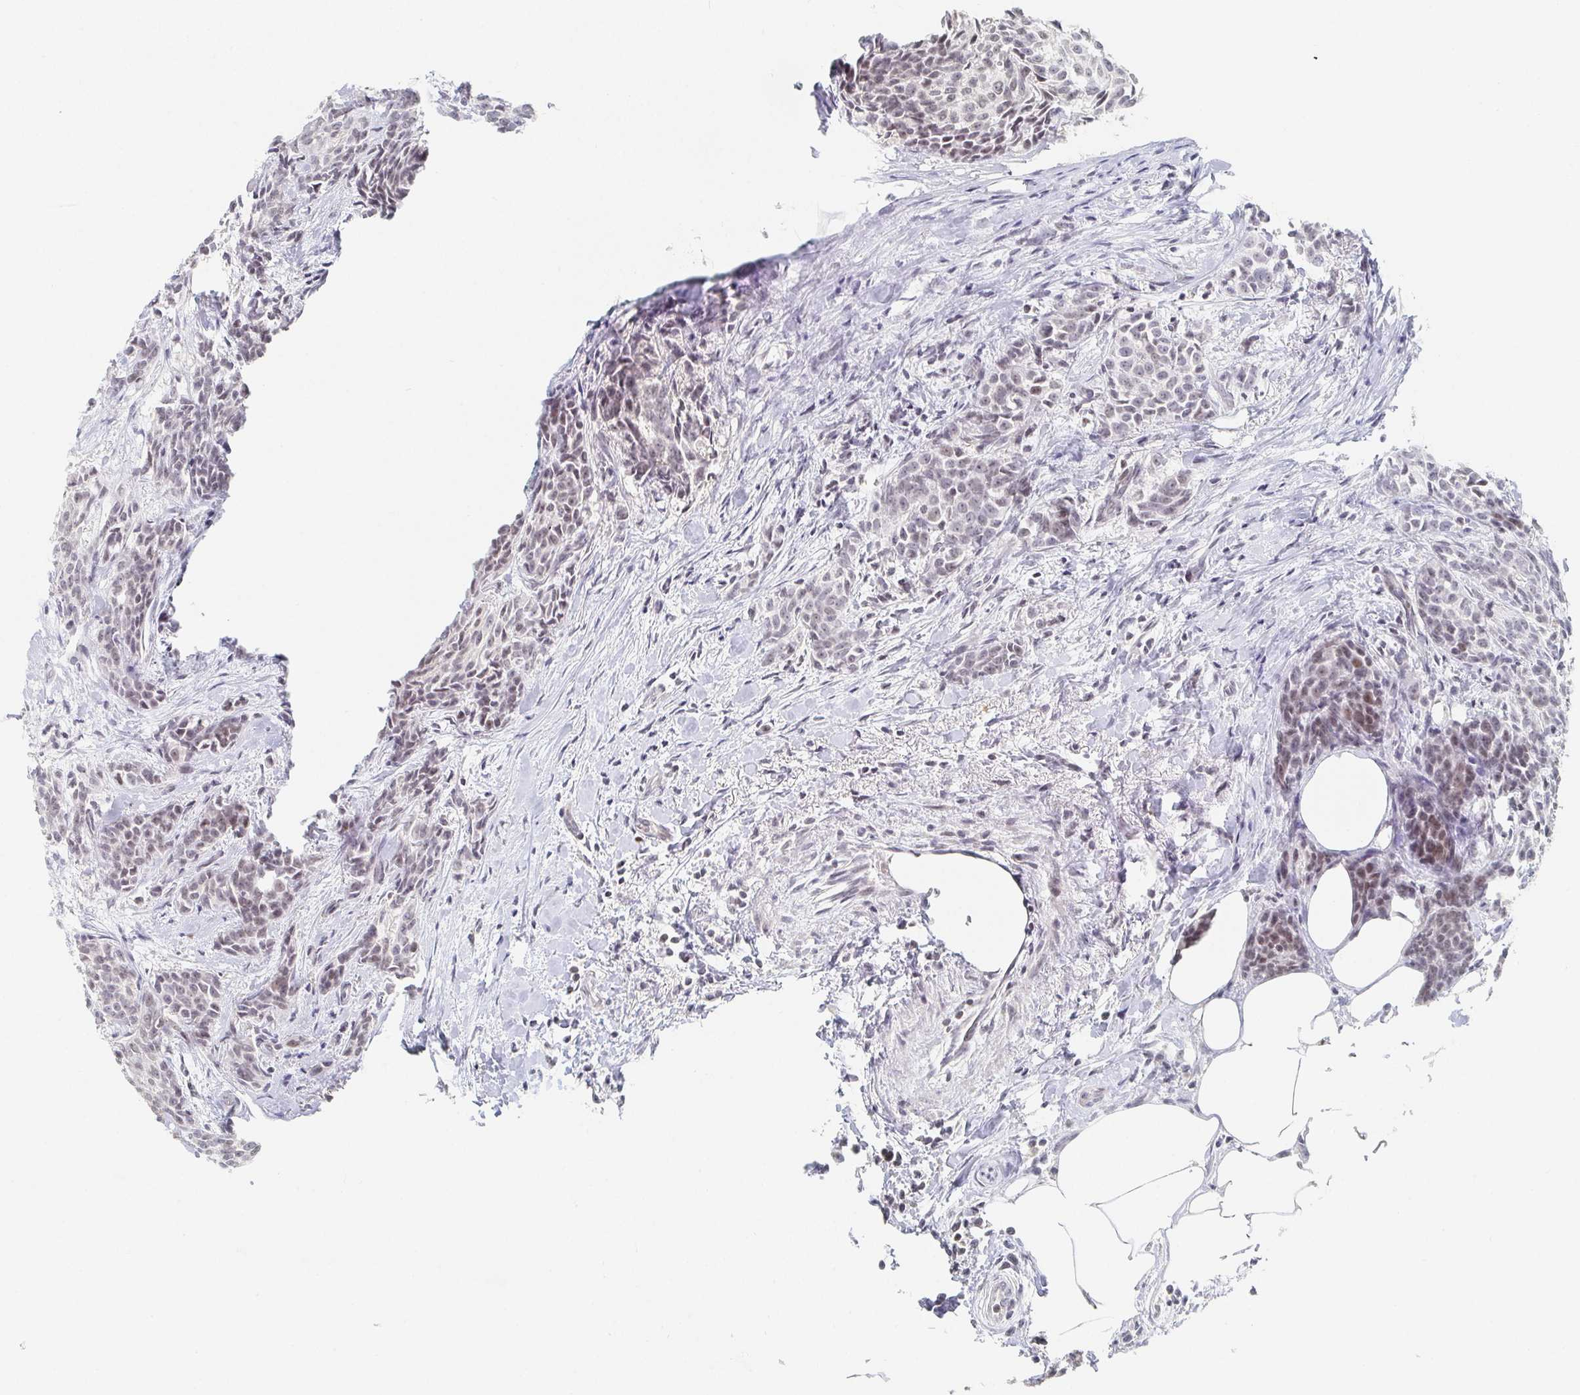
{"staining": {"intensity": "weak", "quantity": "25%-75%", "location": "nuclear"}, "tissue": "breast cancer", "cell_type": "Tumor cells", "image_type": "cancer", "snomed": [{"axis": "morphology", "description": "Duct carcinoma"}, {"axis": "topography", "description": "Breast"}], "caption": "Immunohistochemistry (IHC) micrograph of neoplastic tissue: breast cancer (intraductal carcinoma) stained using immunohistochemistry (IHC) demonstrates low levels of weak protein expression localized specifically in the nuclear of tumor cells, appearing as a nuclear brown color.", "gene": "NME9", "patient": {"sex": "female", "age": 91}}